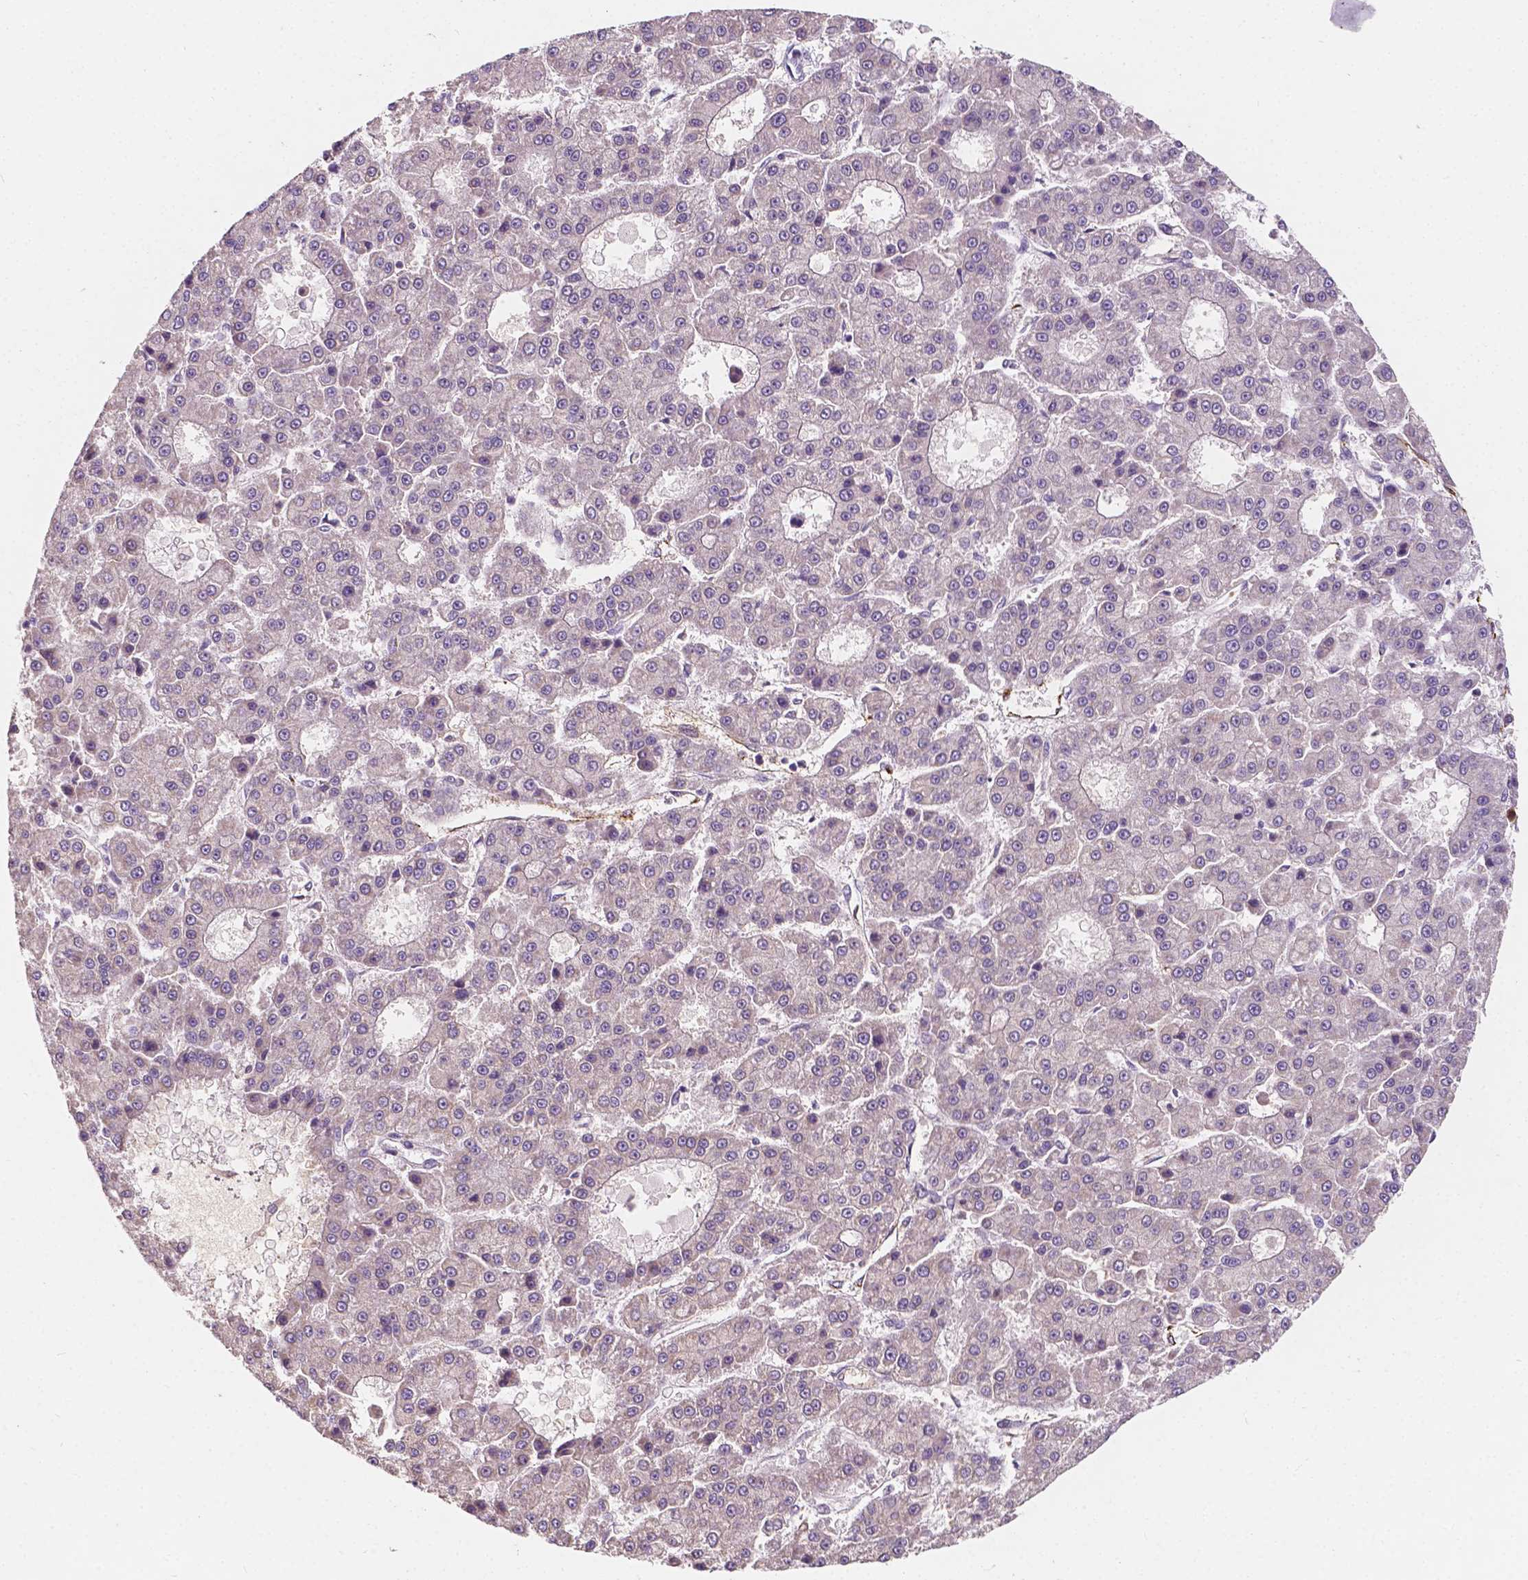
{"staining": {"intensity": "negative", "quantity": "none", "location": "none"}, "tissue": "liver cancer", "cell_type": "Tumor cells", "image_type": "cancer", "snomed": [{"axis": "morphology", "description": "Carcinoma, Hepatocellular, NOS"}, {"axis": "topography", "description": "Liver"}], "caption": "Tumor cells show no significant positivity in liver cancer.", "gene": "SLC22A4", "patient": {"sex": "male", "age": 70}}